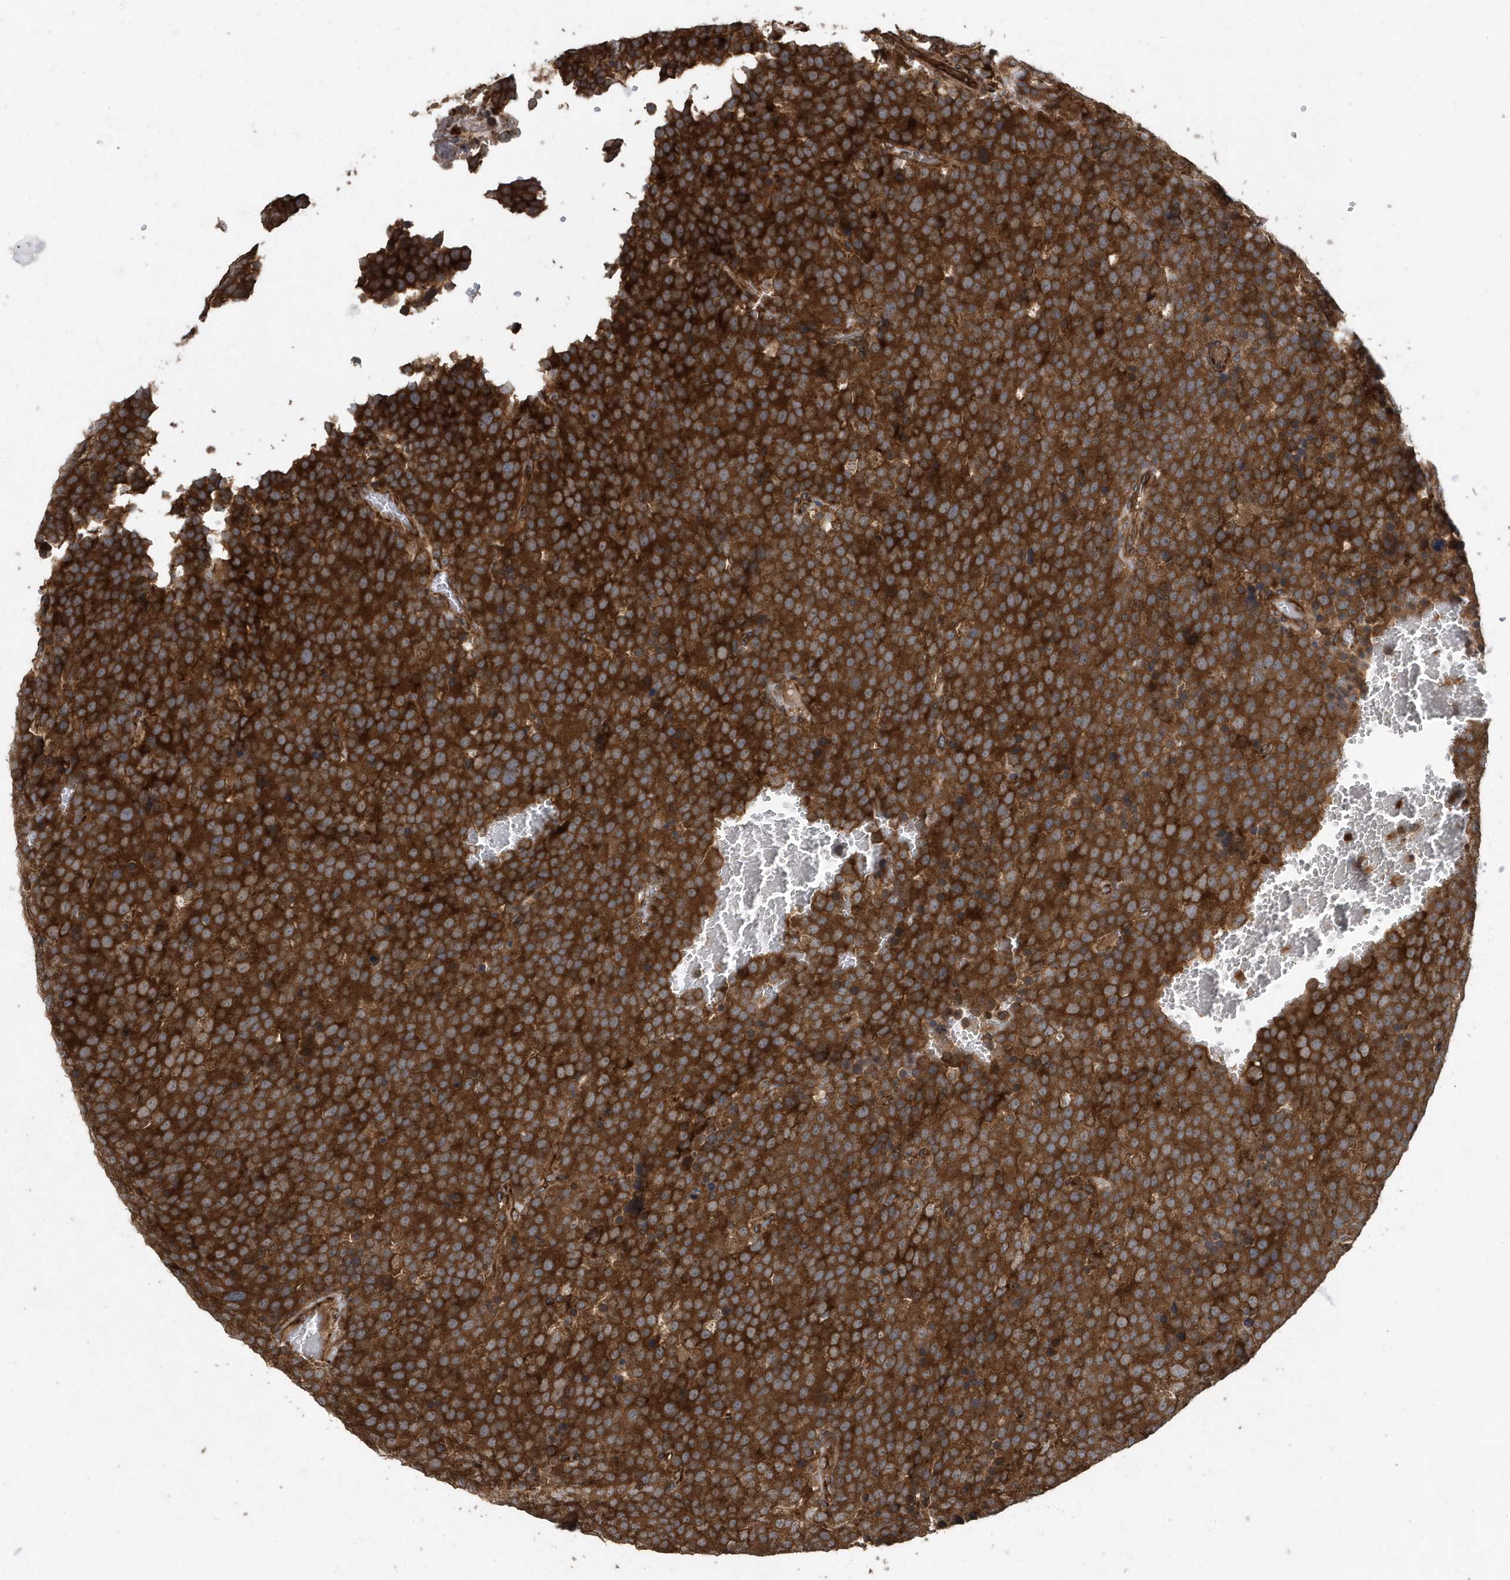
{"staining": {"intensity": "strong", "quantity": ">75%", "location": "cytoplasmic/membranous"}, "tissue": "testis cancer", "cell_type": "Tumor cells", "image_type": "cancer", "snomed": [{"axis": "morphology", "description": "Seminoma, NOS"}, {"axis": "topography", "description": "Testis"}], "caption": "Brown immunohistochemical staining in human testis seminoma demonstrates strong cytoplasmic/membranous staining in about >75% of tumor cells. (Brightfield microscopy of DAB IHC at high magnification).", "gene": "WASHC5", "patient": {"sex": "male", "age": 71}}